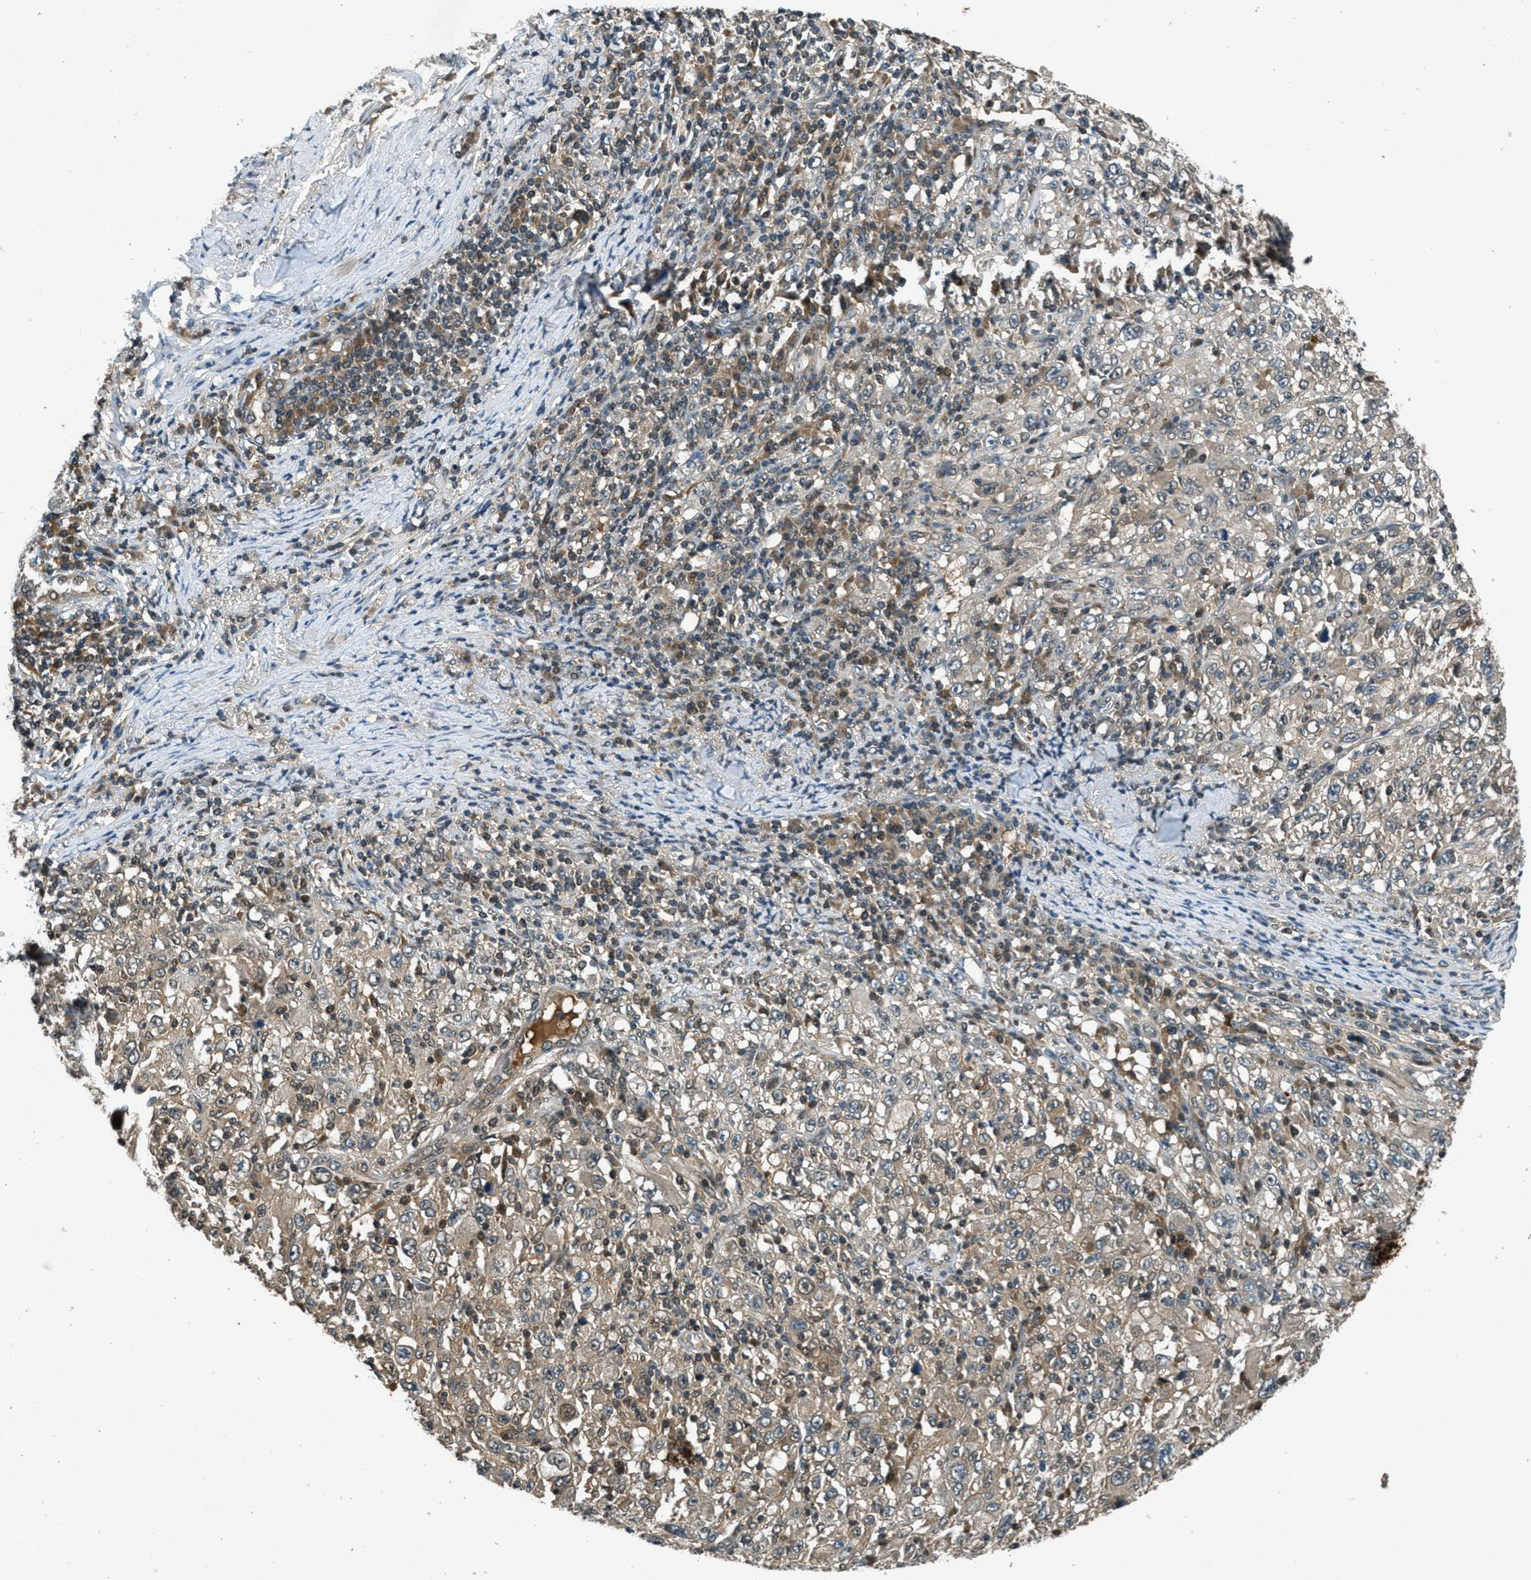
{"staining": {"intensity": "weak", "quantity": ">75%", "location": "cytoplasmic/membranous"}, "tissue": "melanoma", "cell_type": "Tumor cells", "image_type": "cancer", "snomed": [{"axis": "morphology", "description": "Malignant melanoma, Metastatic site"}, {"axis": "topography", "description": "Skin"}], "caption": "Weak cytoplasmic/membranous positivity for a protein is seen in about >75% of tumor cells of melanoma using immunohistochemistry (IHC).", "gene": "DUSP6", "patient": {"sex": "female", "age": 56}}